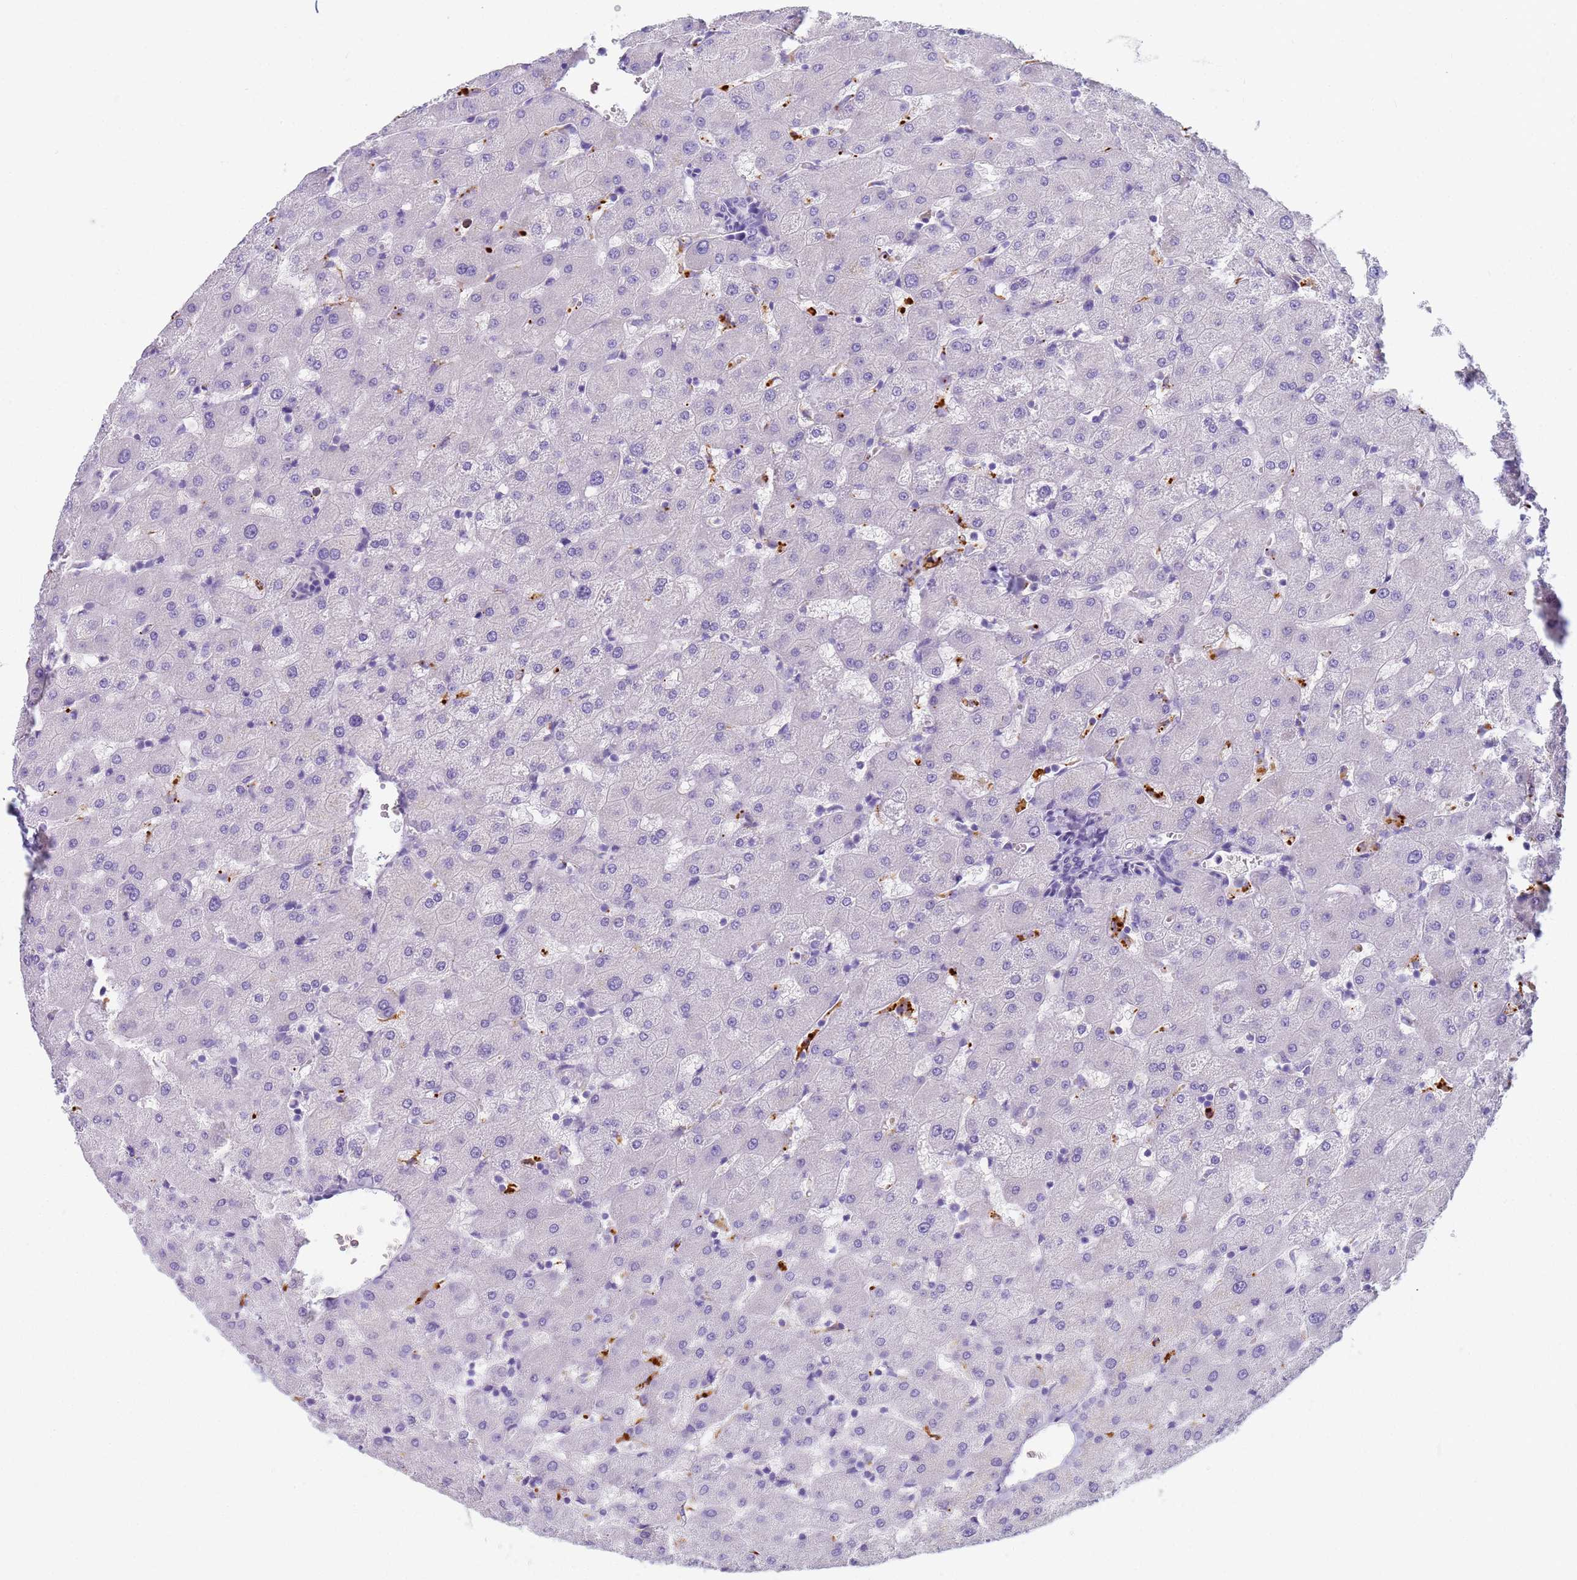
{"staining": {"intensity": "negative", "quantity": "none", "location": "none"}, "tissue": "liver", "cell_type": "Cholangiocytes", "image_type": "normal", "snomed": [{"axis": "morphology", "description": "Normal tissue, NOS"}, {"axis": "topography", "description": "Liver"}], "caption": "DAB (3,3'-diaminobenzidine) immunohistochemical staining of benign human liver exhibits no significant staining in cholangiocytes. (Brightfield microscopy of DAB immunohistochemistry (IHC) at high magnification).", "gene": "RNASE2", "patient": {"sex": "female", "age": 63}}